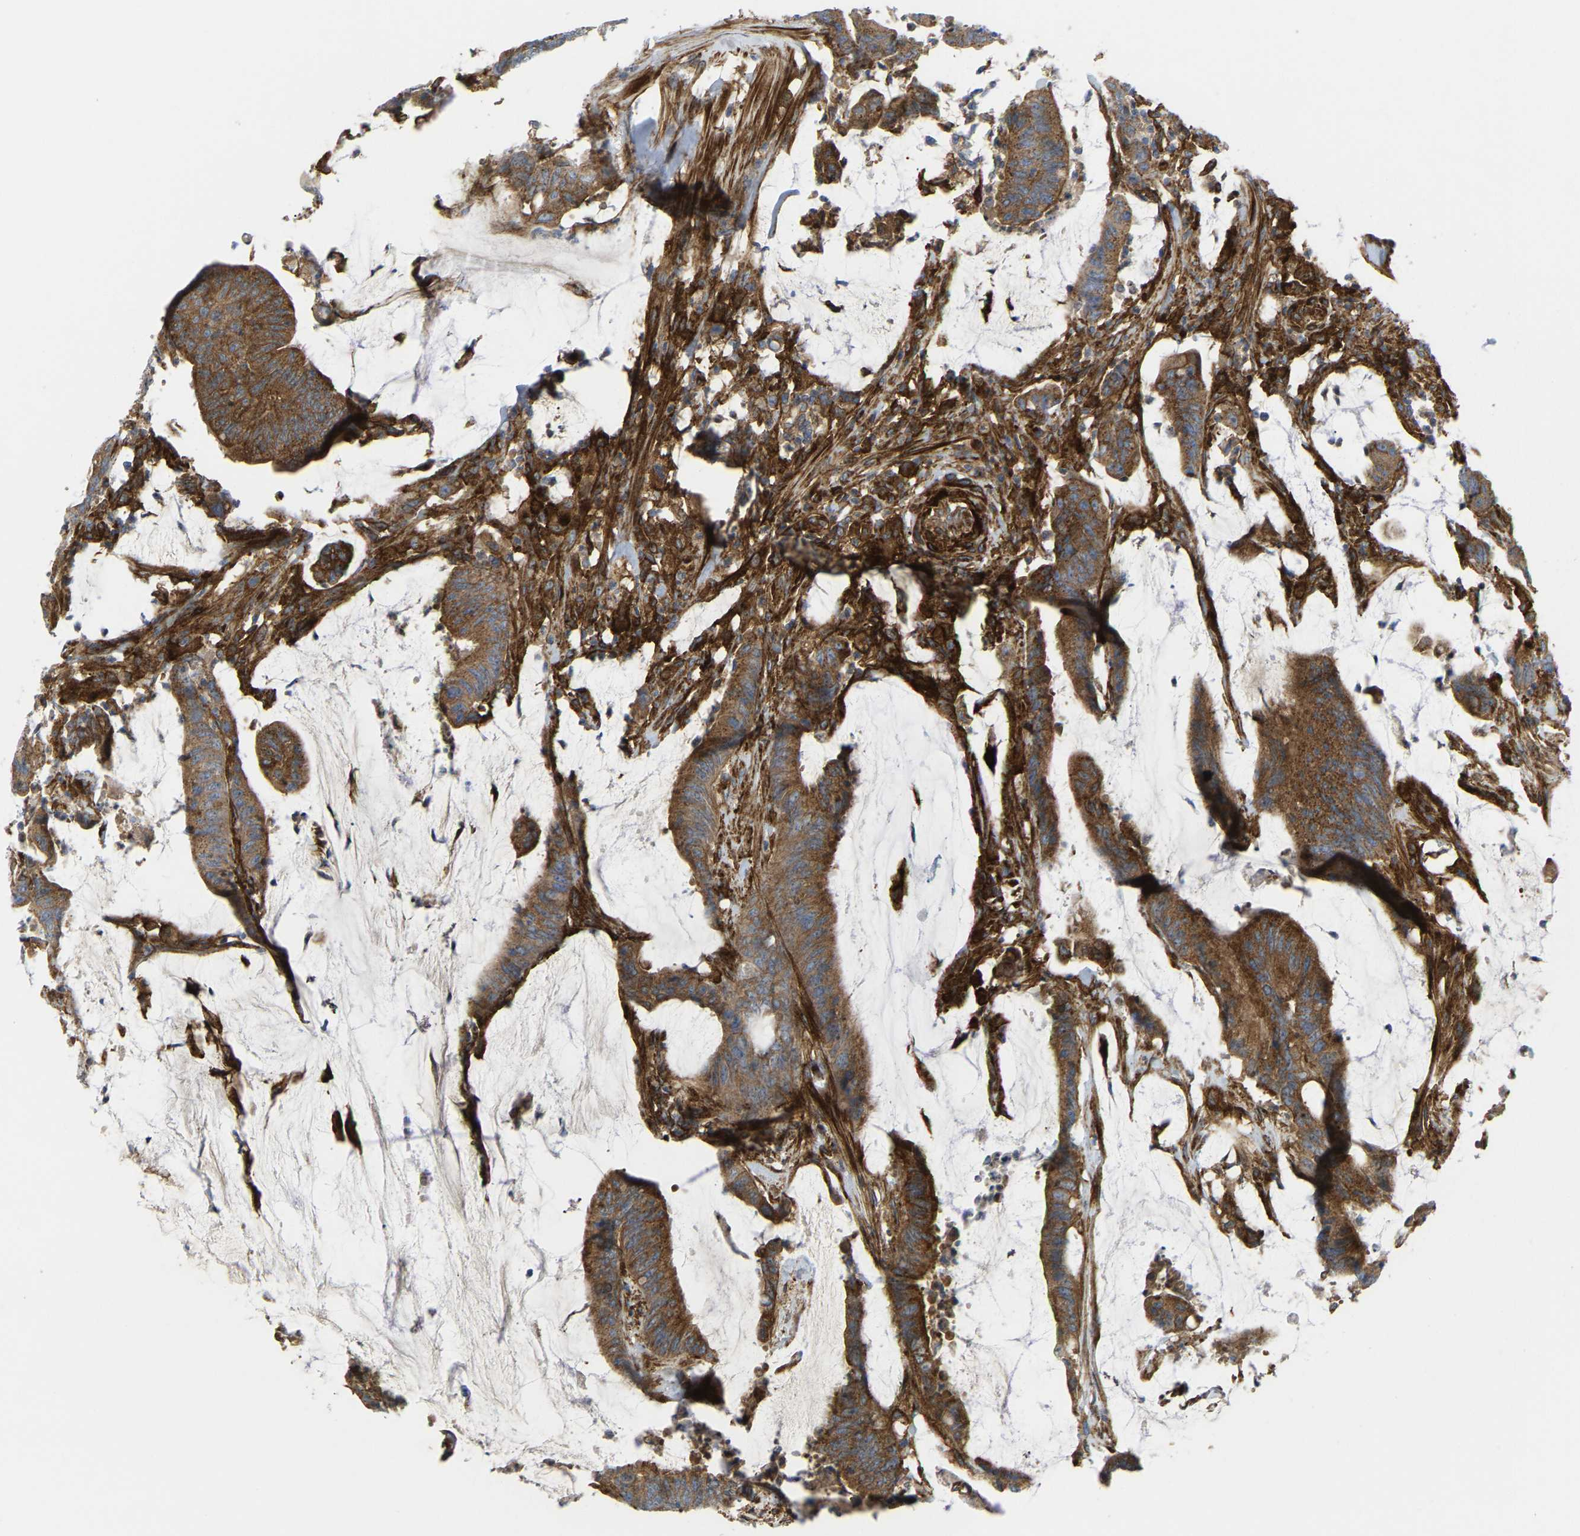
{"staining": {"intensity": "strong", "quantity": ">75%", "location": "cytoplasmic/membranous"}, "tissue": "colorectal cancer", "cell_type": "Tumor cells", "image_type": "cancer", "snomed": [{"axis": "morphology", "description": "Adenocarcinoma, NOS"}, {"axis": "topography", "description": "Rectum"}], "caption": "High-magnification brightfield microscopy of colorectal cancer stained with DAB (3,3'-diaminobenzidine) (brown) and counterstained with hematoxylin (blue). tumor cells exhibit strong cytoplasmic/membranous positivity is present in about>75% of cells. The staining is performed using DAB (3,3'-diaminobenzidine) brown chromogen to label protein expression. The nuclei are counter-stained blue using hematoxylin.", "gene": "PICALM", "patient": {"sex": "female", "age": 66}}